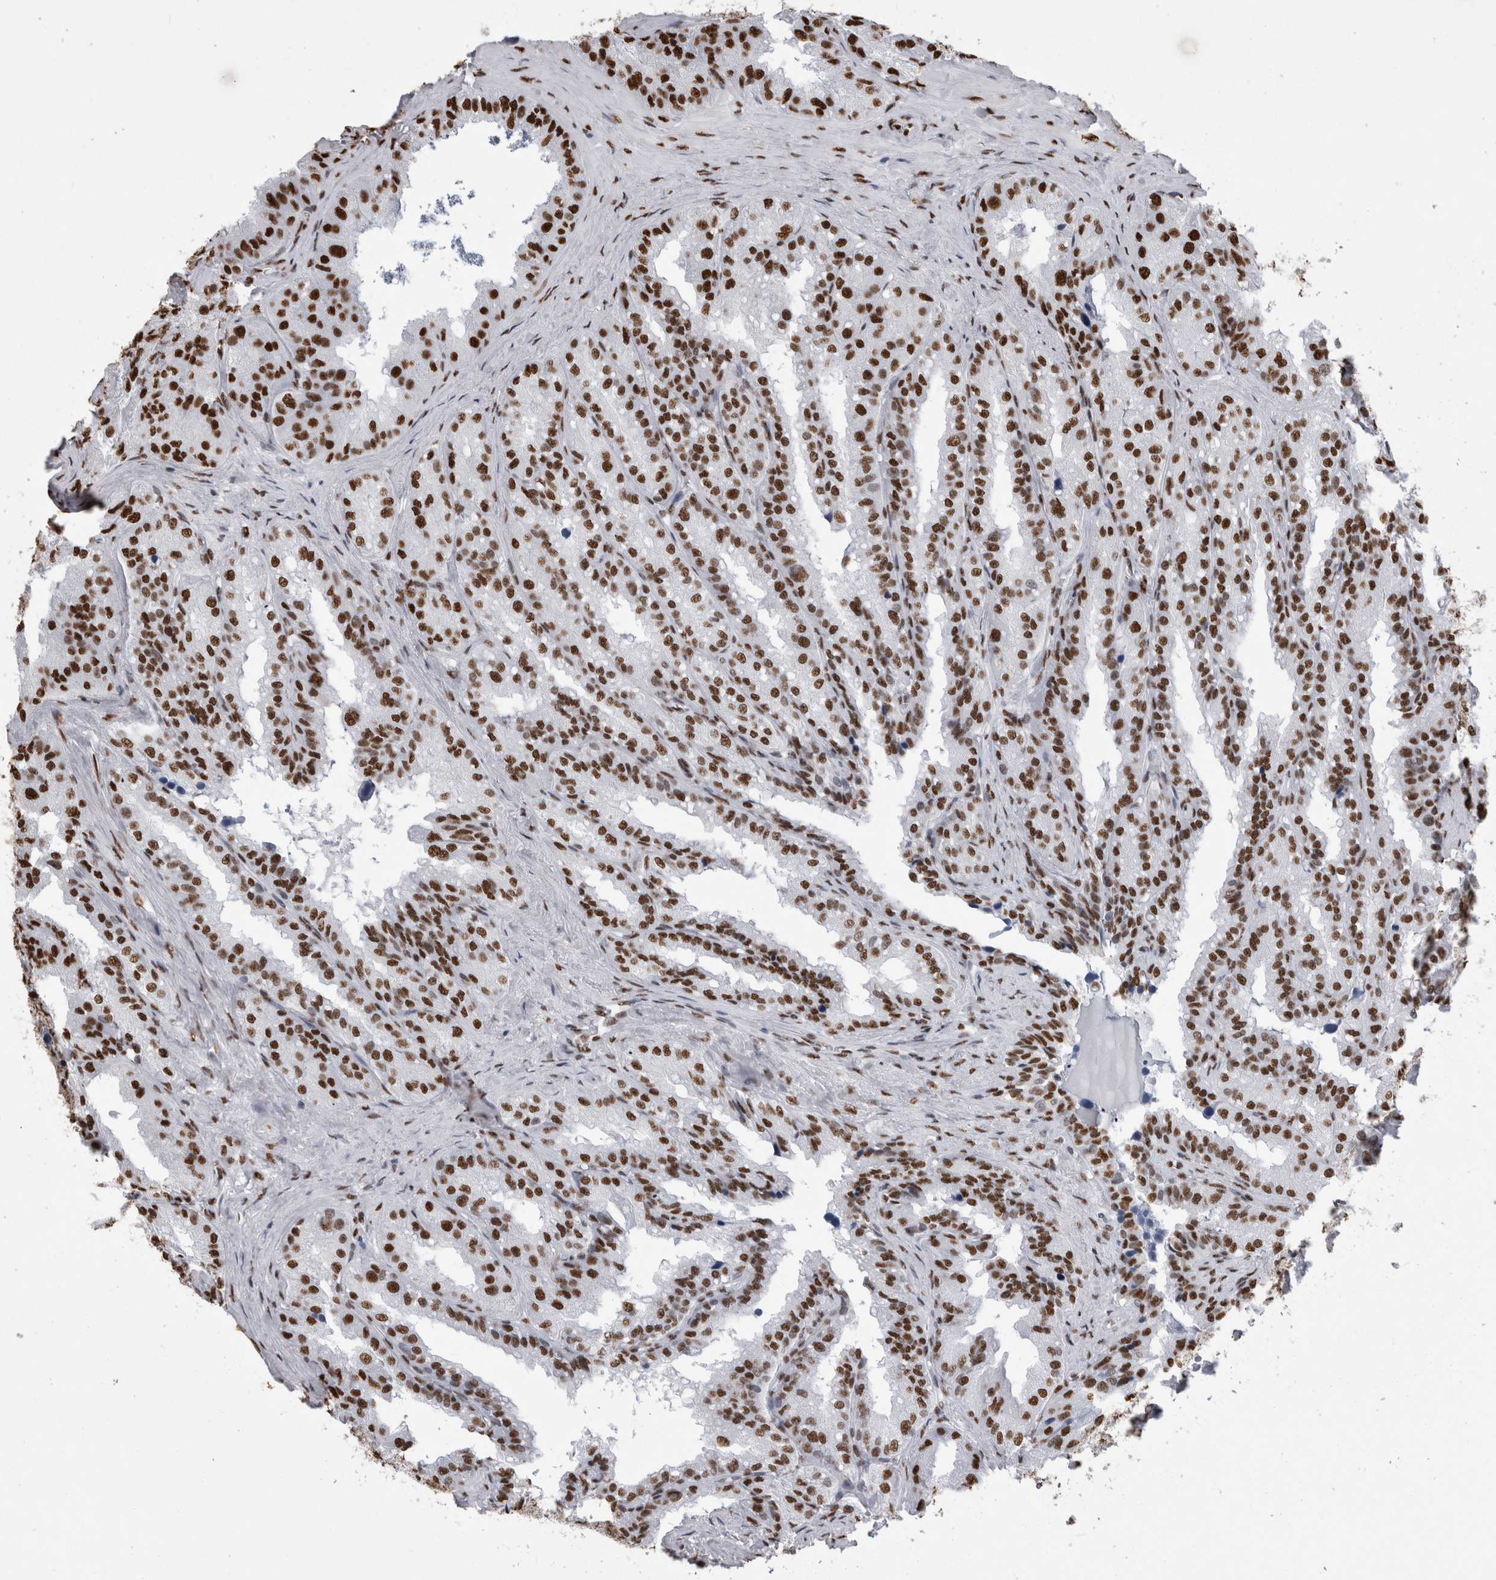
{"staining": {"intensity": "strong", "quantity": ">75%", "location": "nuclear"}, "tissue": "seminal vesicle", "cell_type": "Glandular cells", "image_type": "normal", "snomed": [{"axis": "morphology", "description": "Normal tissue, NOS"}, {"axis": "topography", "description": "Prostate"}, {"axis": "topography", "description": "Seminal veicle"}], "caption": "An immunohistochemistry (IHC) image of unremarkable tissue is shown. Protein staining in brown labels strong nuclear positivity in seminal vesicle within glandular cells.", "gene": "ALPK3", "patient": {"sex": "male", "age": 51}}